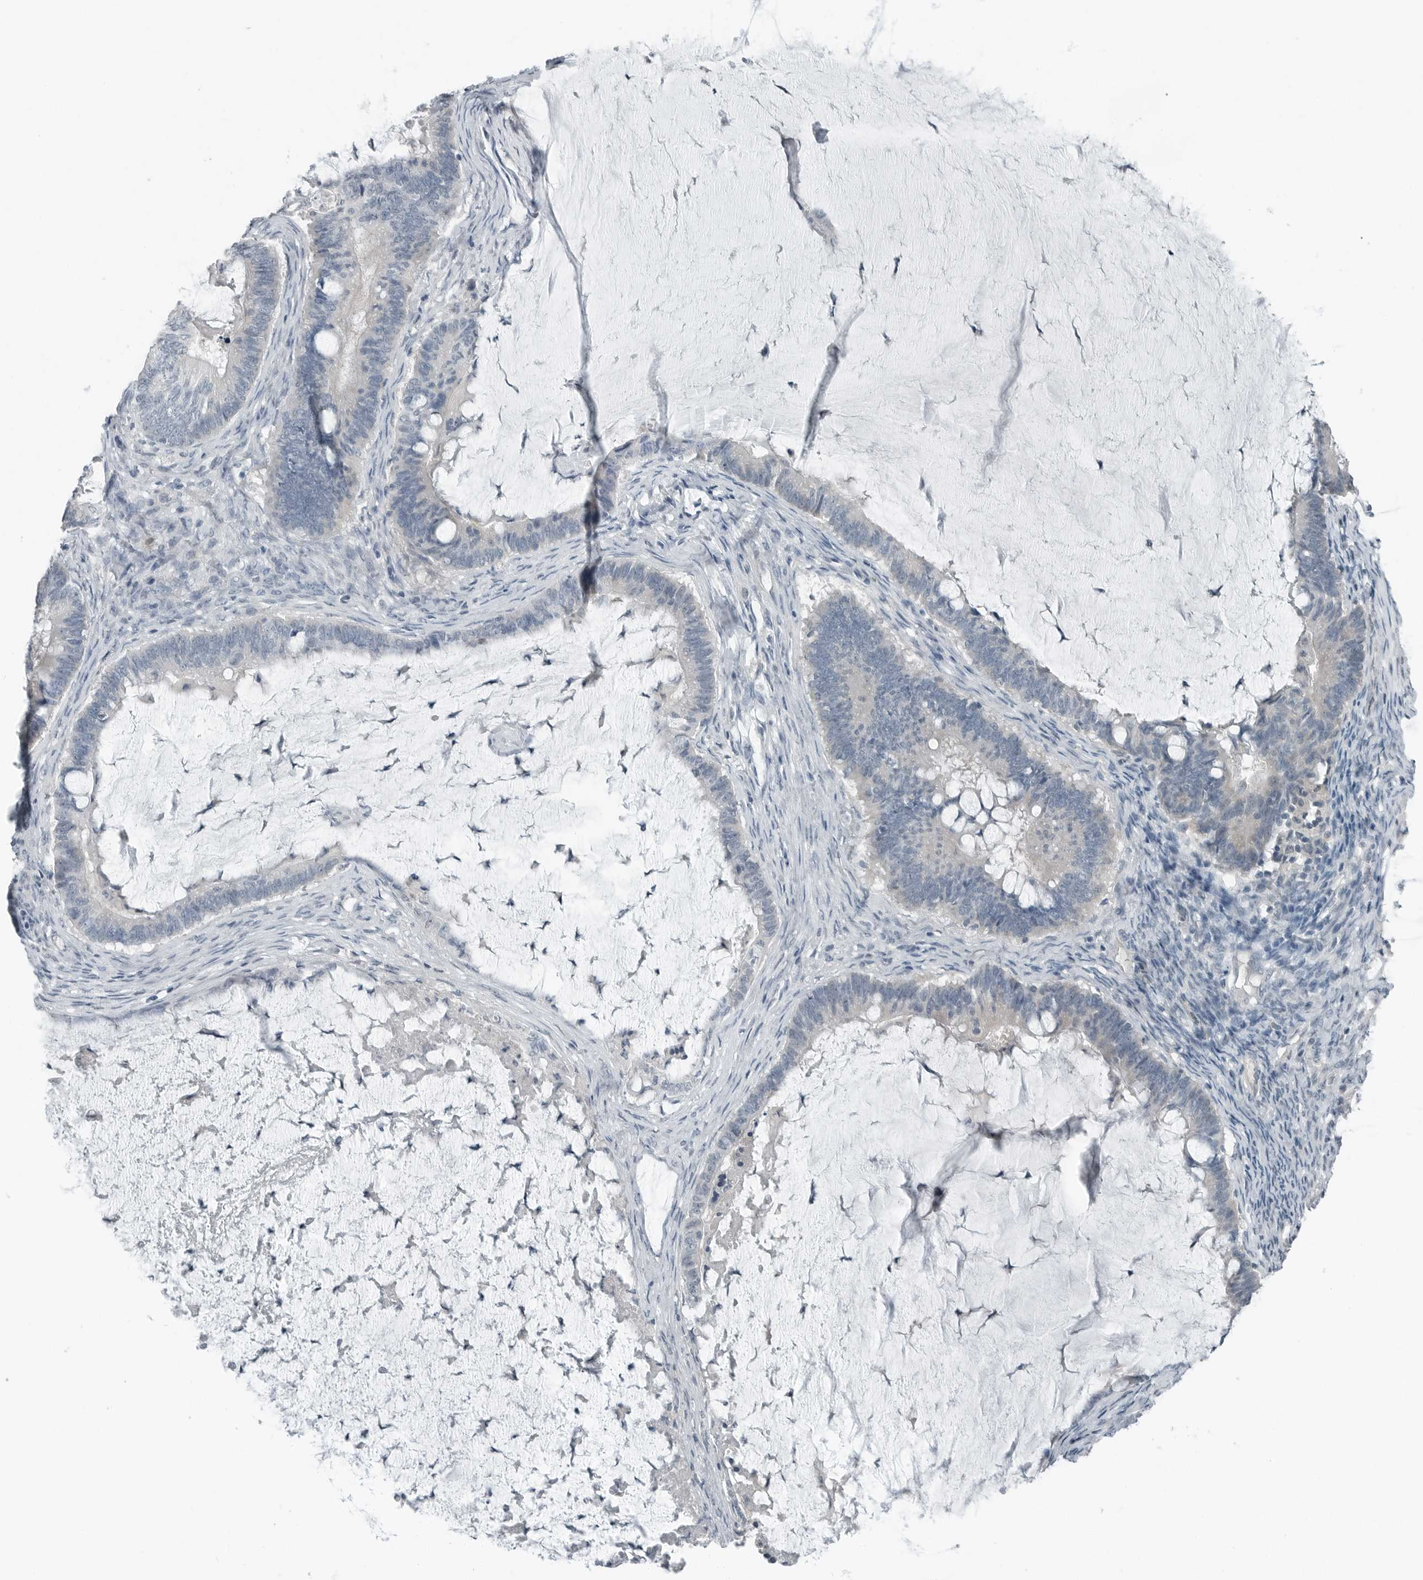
{"staining": {"intensity": "negative", "quantity": "none", "location": "none"}, "tissue": "ovarian cancer", "cell_type": "Tumor cells", "image_type": "cancer", "snomed": [{"axis": "morphology", "description": "Cystadenocarcinoma, mucinous, NOS"}, {"axis": "topography", "description": "Ovary"}], "caption": "The histopathology image reveals no staining of tumor cells in mucinous cystadenocarcinoma (ovarian).", "gene": "KYAT1", "patient": {"sex": "female", "age": 61}}